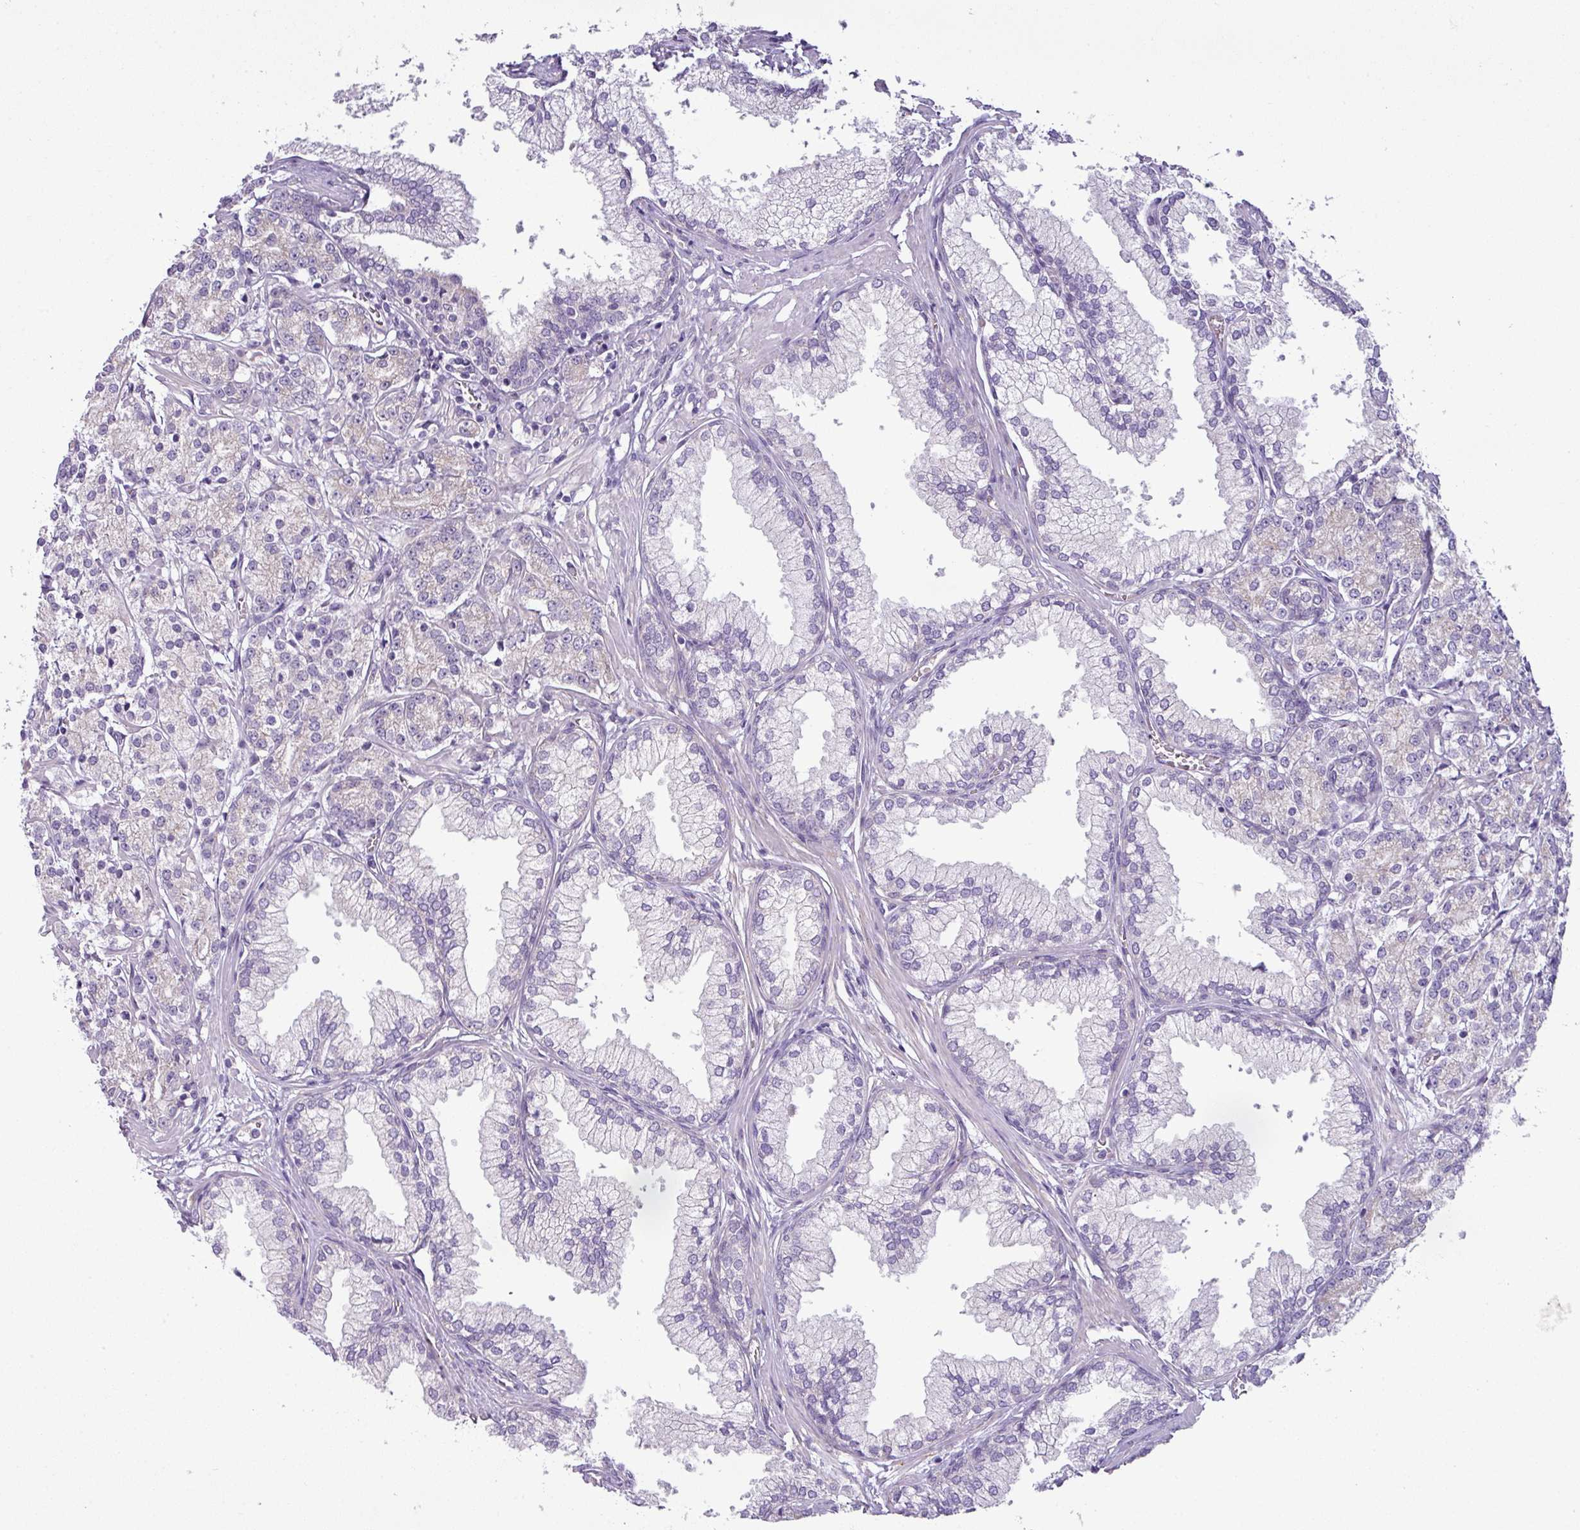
{"staining": {"intensity": "negative", "quantity": "none", "location": "none"}, "tissue": "prostate cancer", "cell_type": "Tumor cells", "image_type": "cancer", "snomed": [{"axis": "morphology", "description": "Adenocarcinoma, High grade"}, {"axis": "topography", "description": "Prostate"}], "caption": "Immunohistochemistry of human prostate cancer demonstrates no staining in tumor cells.", "gene": "TOR1AIP2", "patient": {"sex": "male", "age": 69}}